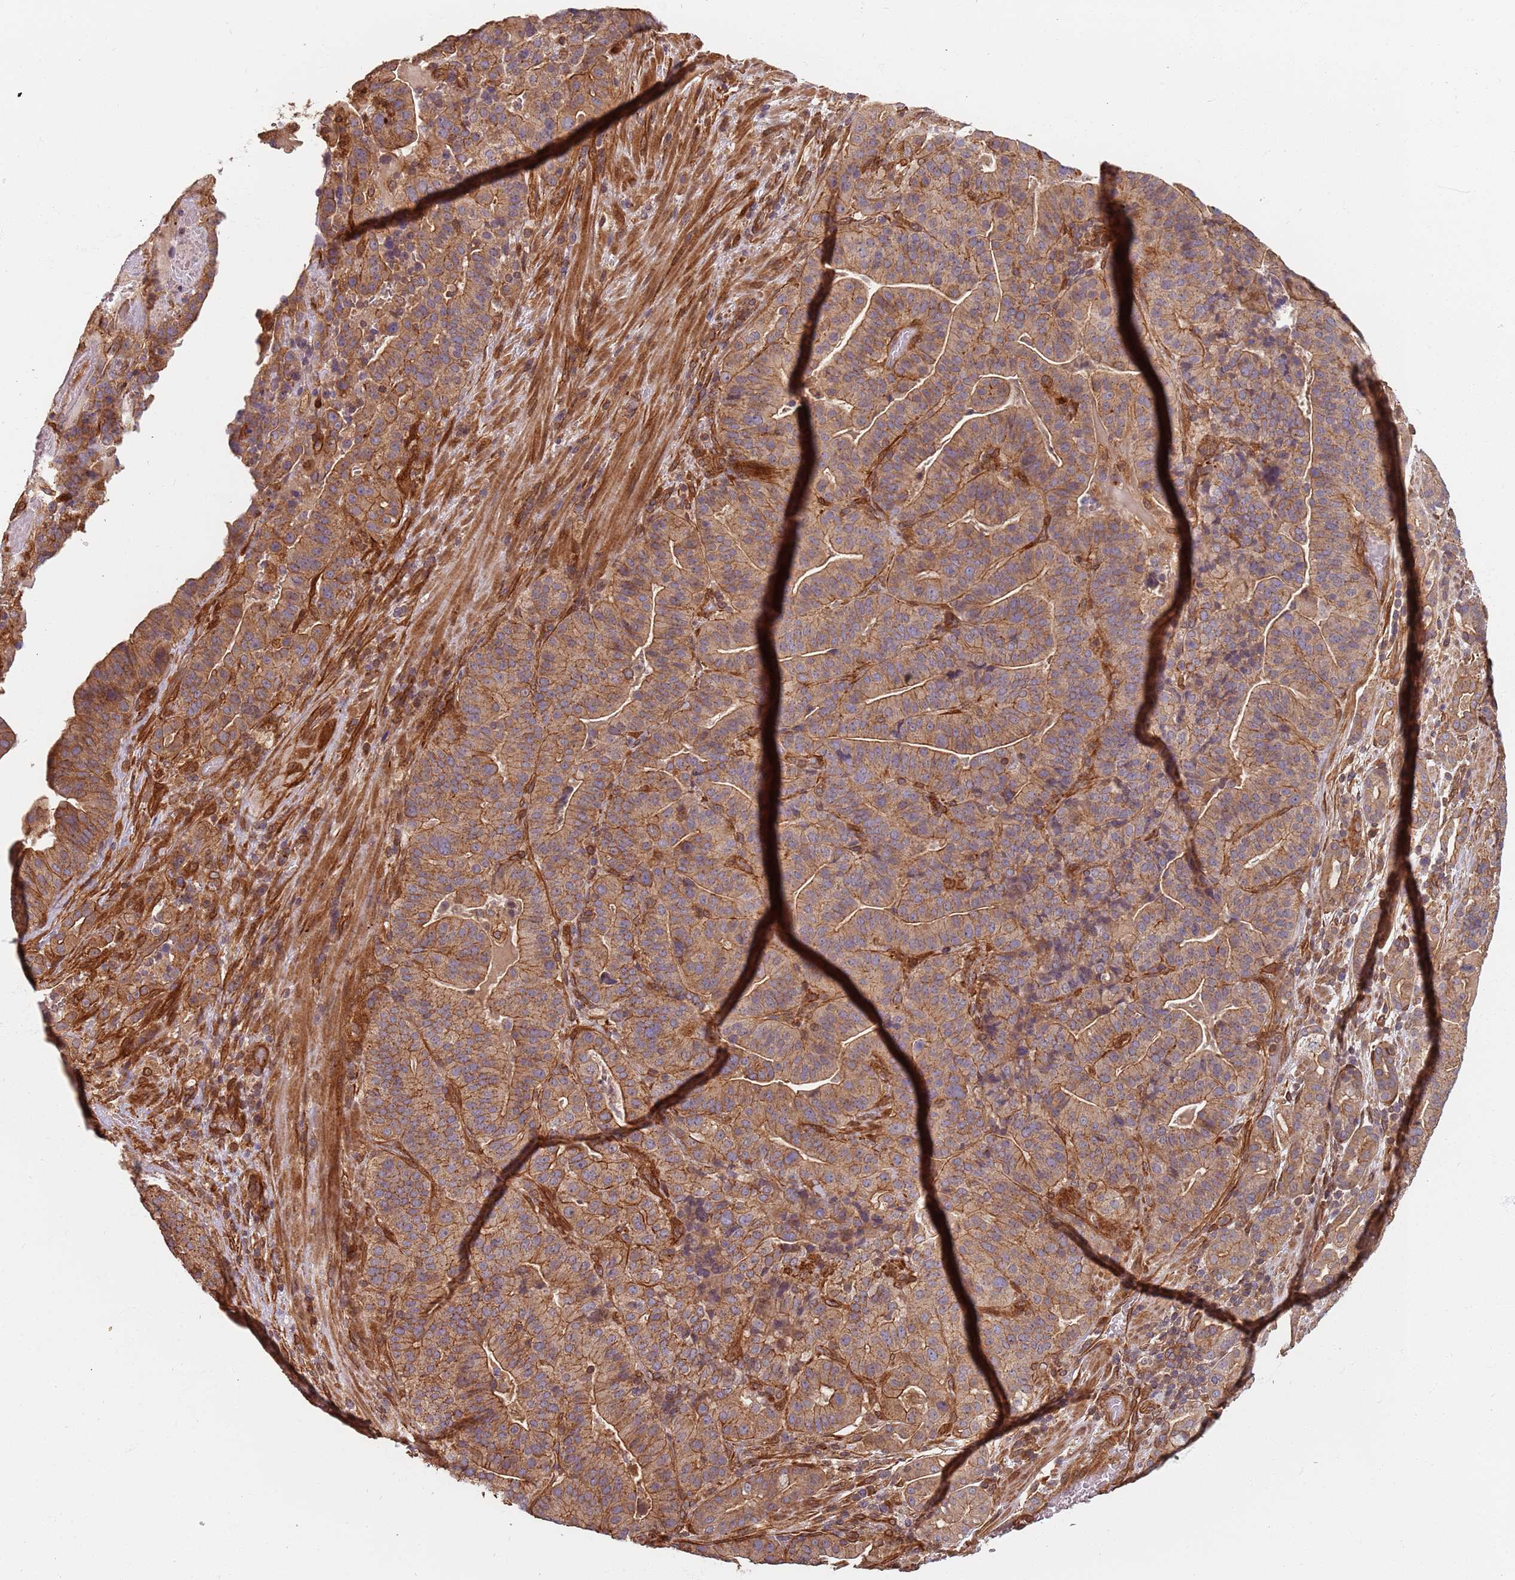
{"staining": {"intensity": "moderate", "quantity": ">75%", "location": "cytoplasmic/membranous"}, "tissue": "stomach cancer", "cell_type": "Tumor cells", "image_type": "cancer", "snomed": [{"axis": "morphology", "description": "Adenocarcinoma, NOS"}, {"axis": "topography", "description": "Stomach"}], "caption": "There is medium levels of moderate cytoplasmic/membranous expression in tumor cells of stomach cancer, as demonstrated by immunohistochemical staining (brown color).", "gene": "SDCCAG8", "patient": {"sex": "male", "age": 48}}